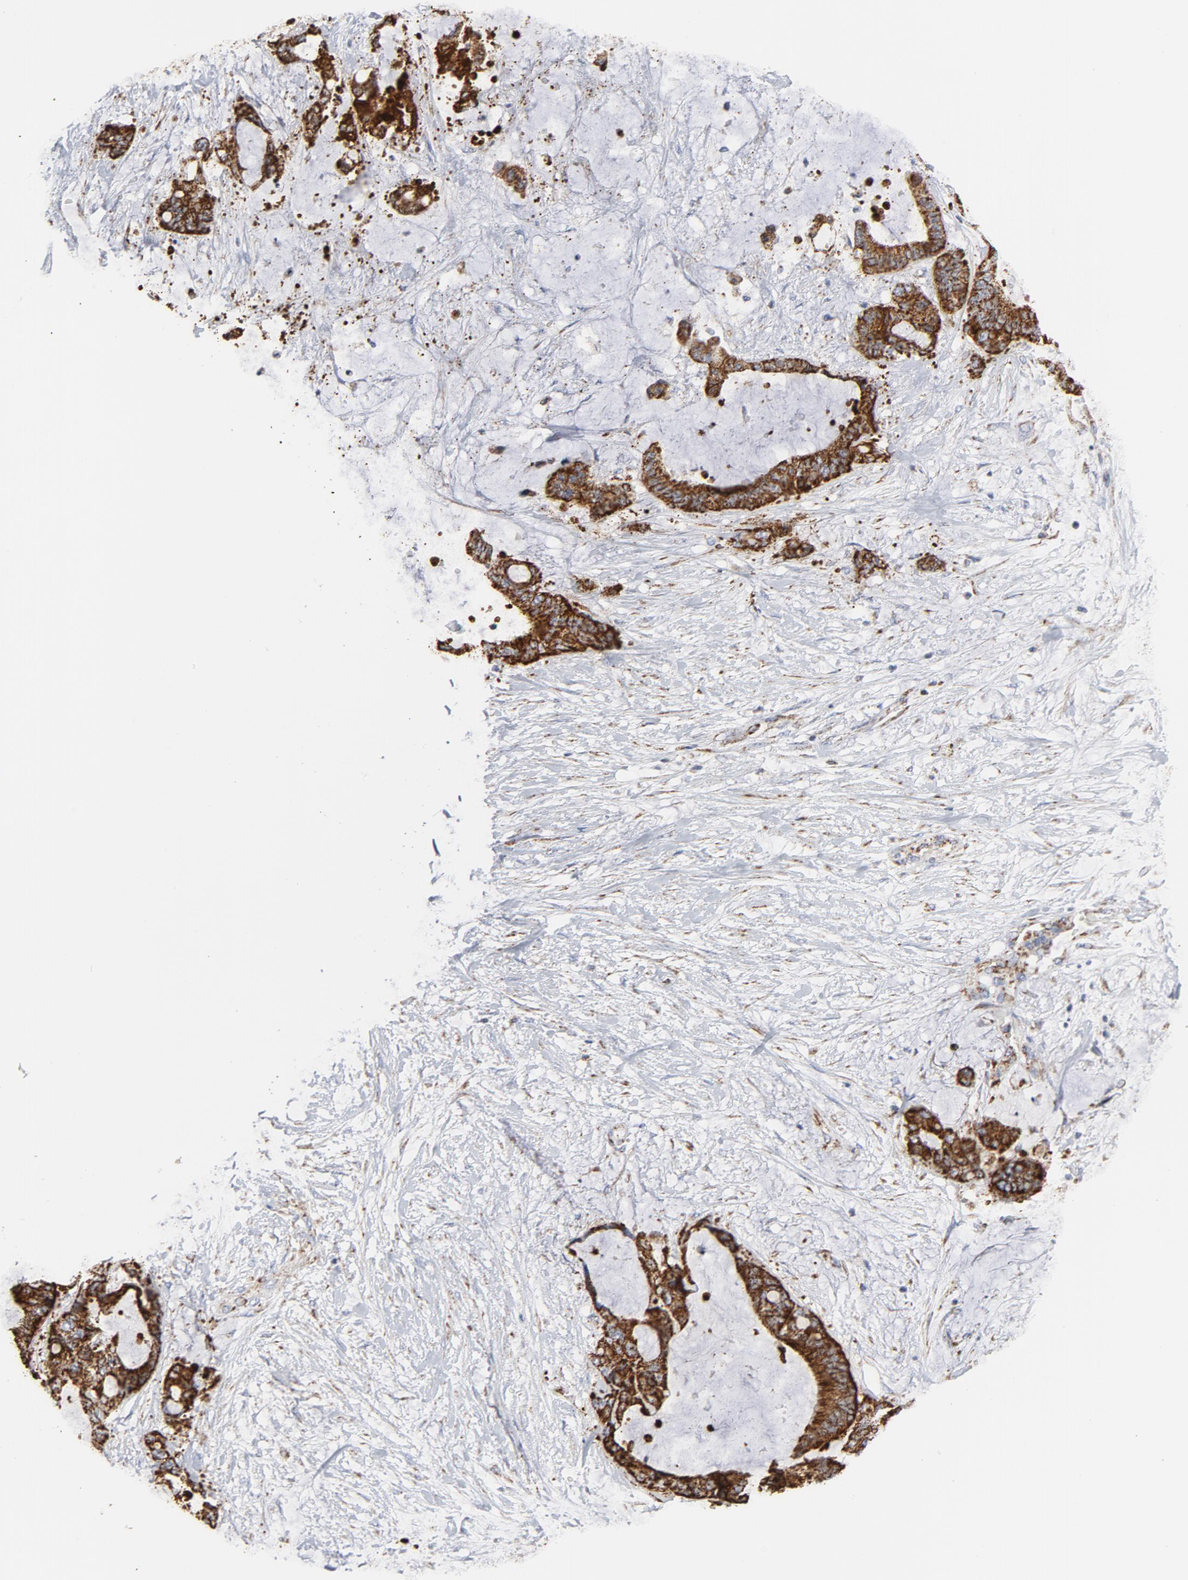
{"staining": {"intensity": "strong", "quantity": ">75%", "location": "cytoplasmic/membranous"}, "tissue": "liver cancer", "cell_type": "Tumor cells", "image_type": "cancer", "snomed": [{"axis": "morphology", "description": "Cholangiocarcinoma"}, {"axis": "topography", "description": "Liver"}], "caption": "The micrograph displays staining of liver cancer, revealing strong cytoplasmic/membranous protein expression (brown color) within tumor cells.", "gene": "CYCS", "patient": {"sex": "female", "age": 73}}